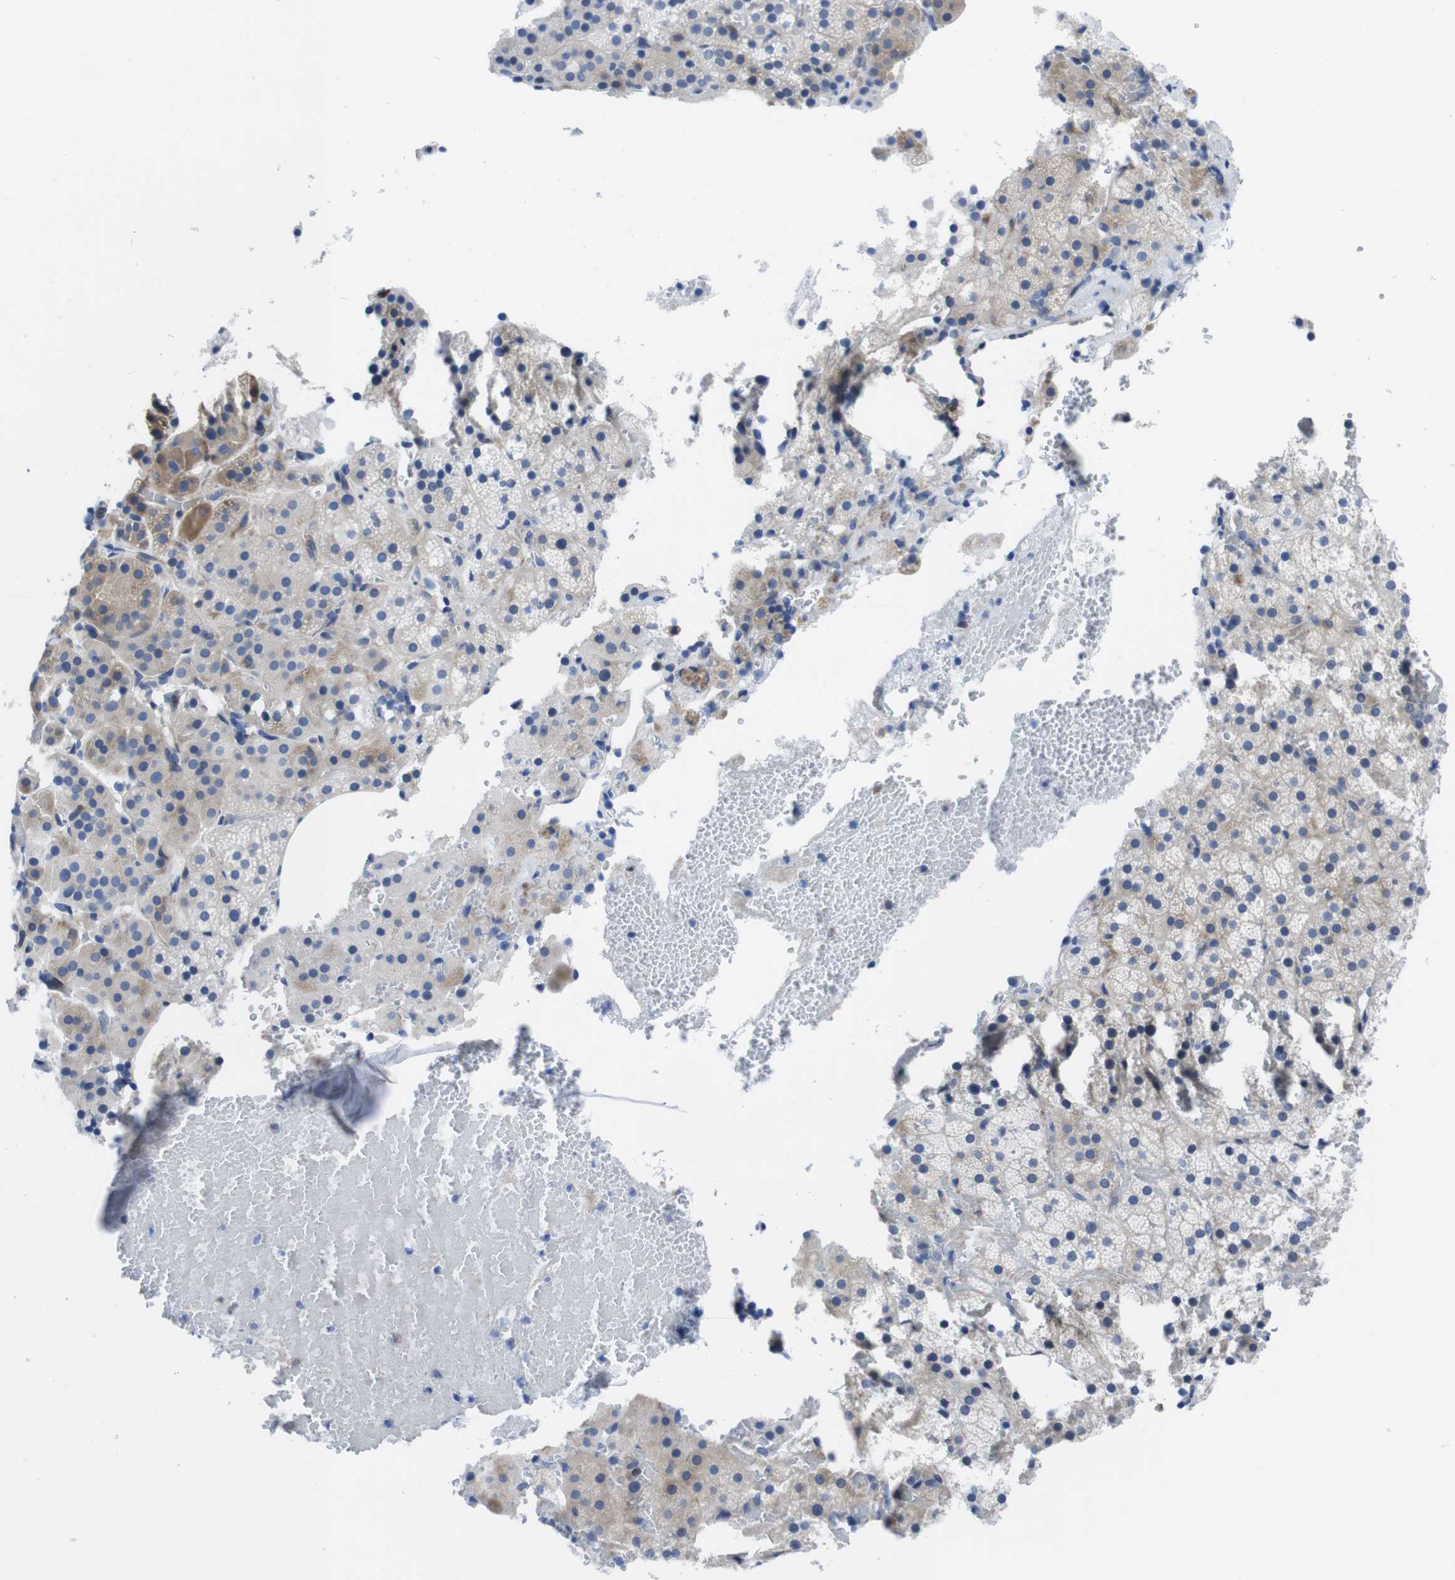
{"staining": {"intensity": "weak", "quantity": "<25%", "location": "cytoplasmic/membranous"}, "tissue": "adrenal gland", "cell_type": "Glandular cells", "image_type": "normal", "snomed": [{"axis": "morphology", "description": "Normal tissue, NOS"}, {"axis": "topography", "description": "Adrenal gland"}], "caption": "Immunohistochemistry of normal adrenal gland shows no positivity in glandular cells.", "gene": "EIF4A1", "patient": {"sex": "female", "age": 59}}